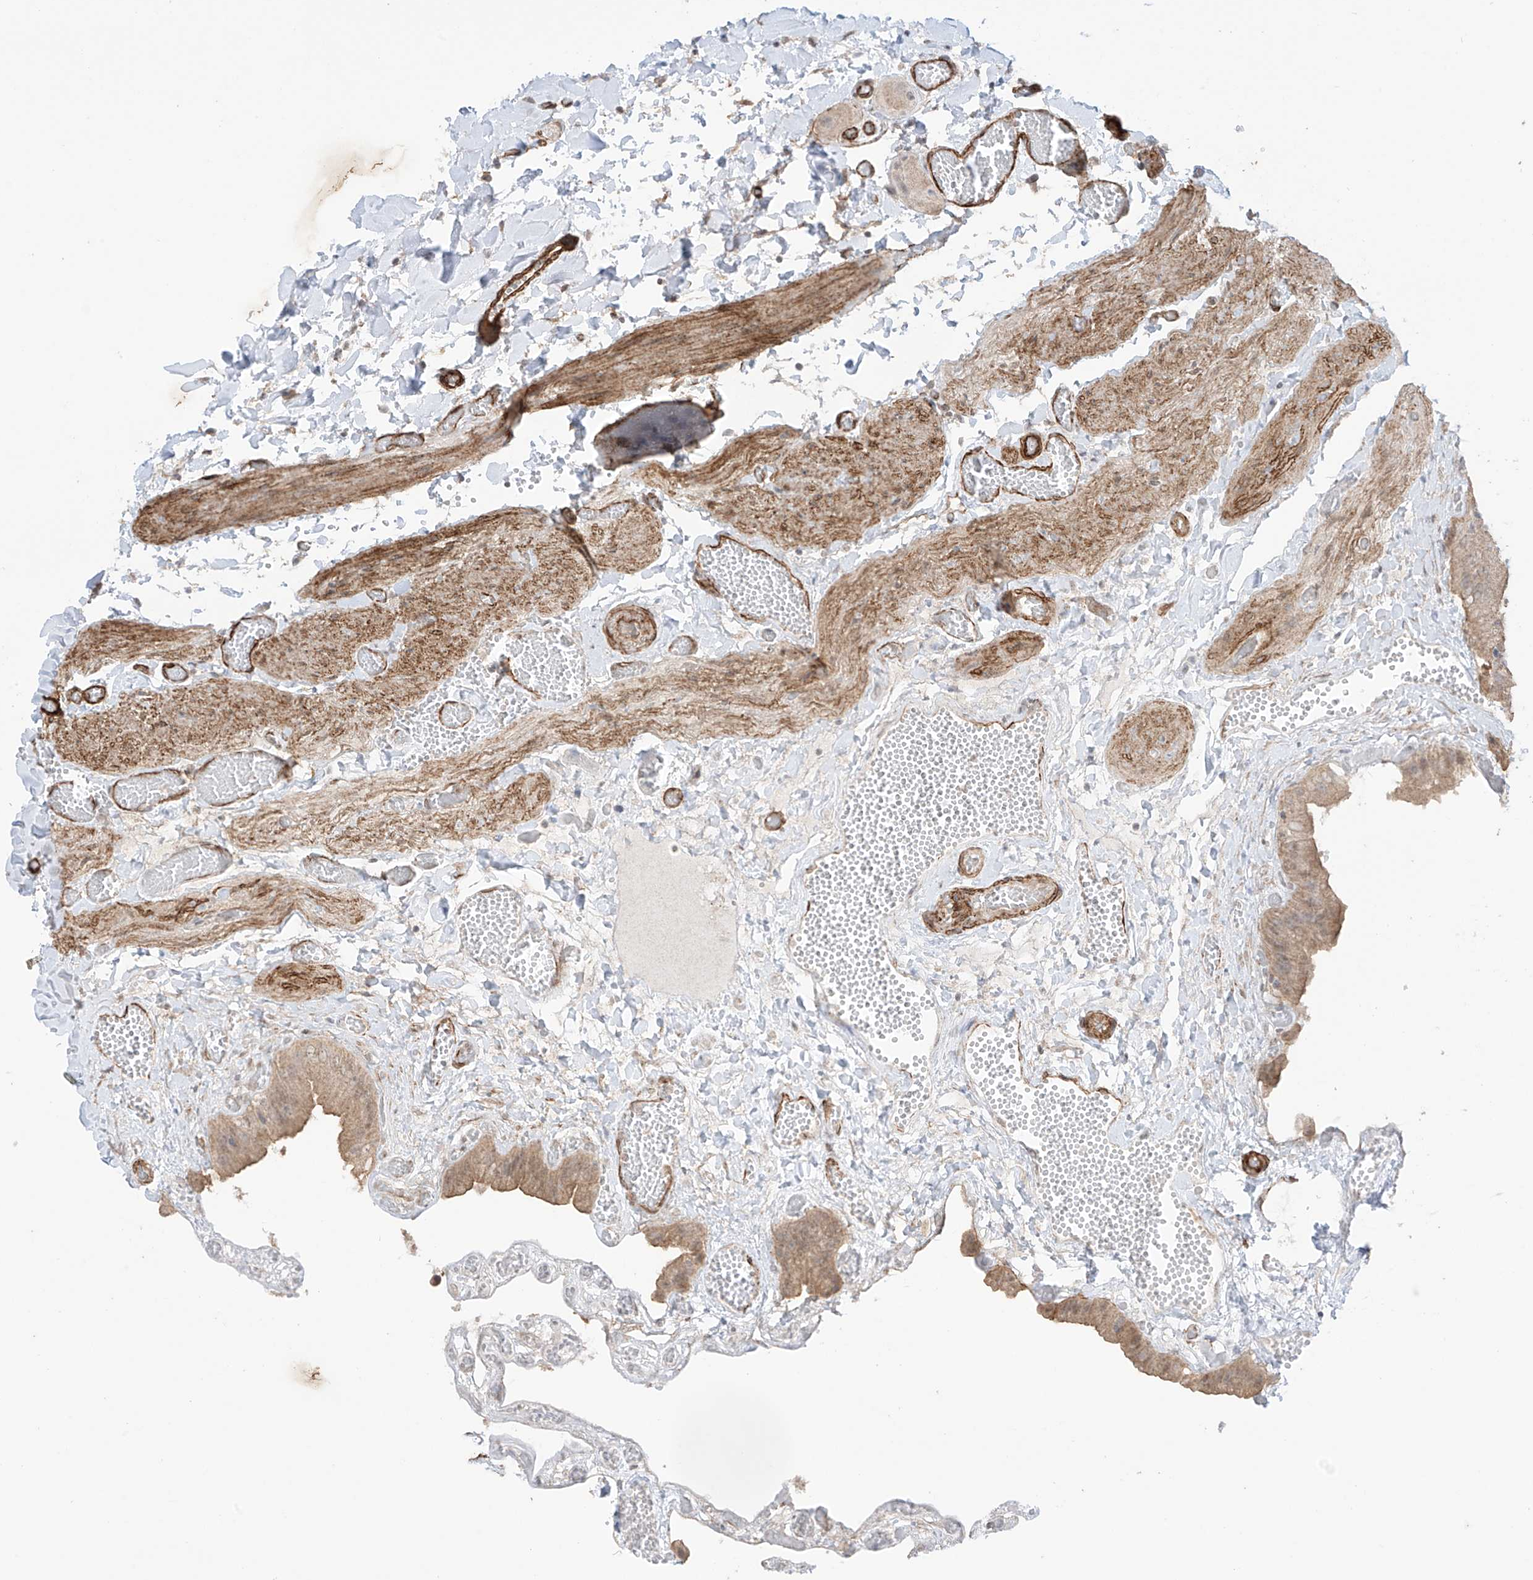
{"staining": {"intensity": "moderate", "quantity": "25%-75%", "location": "cytoplasmic/membranous"}, "tissue": "gallbladder", "cell_type": "Glandular cells", "image_type": "normal", "snomed": [{"axis": "morphology", "description": "Normal tissue, NOS"}, {"axis": "topography", "description": "Gallbladder"}], "caption": "Protein positivity by IHC demonstrates moderate cytoplasmic/membranous positivity in about 25%-75% of glandular cells in benign gallbladder. (brown staining indicates protein expression, while blue staining denotes nuclei).", "gene": "TTLL5", "patient": {"sex": "female", "age": 64}}